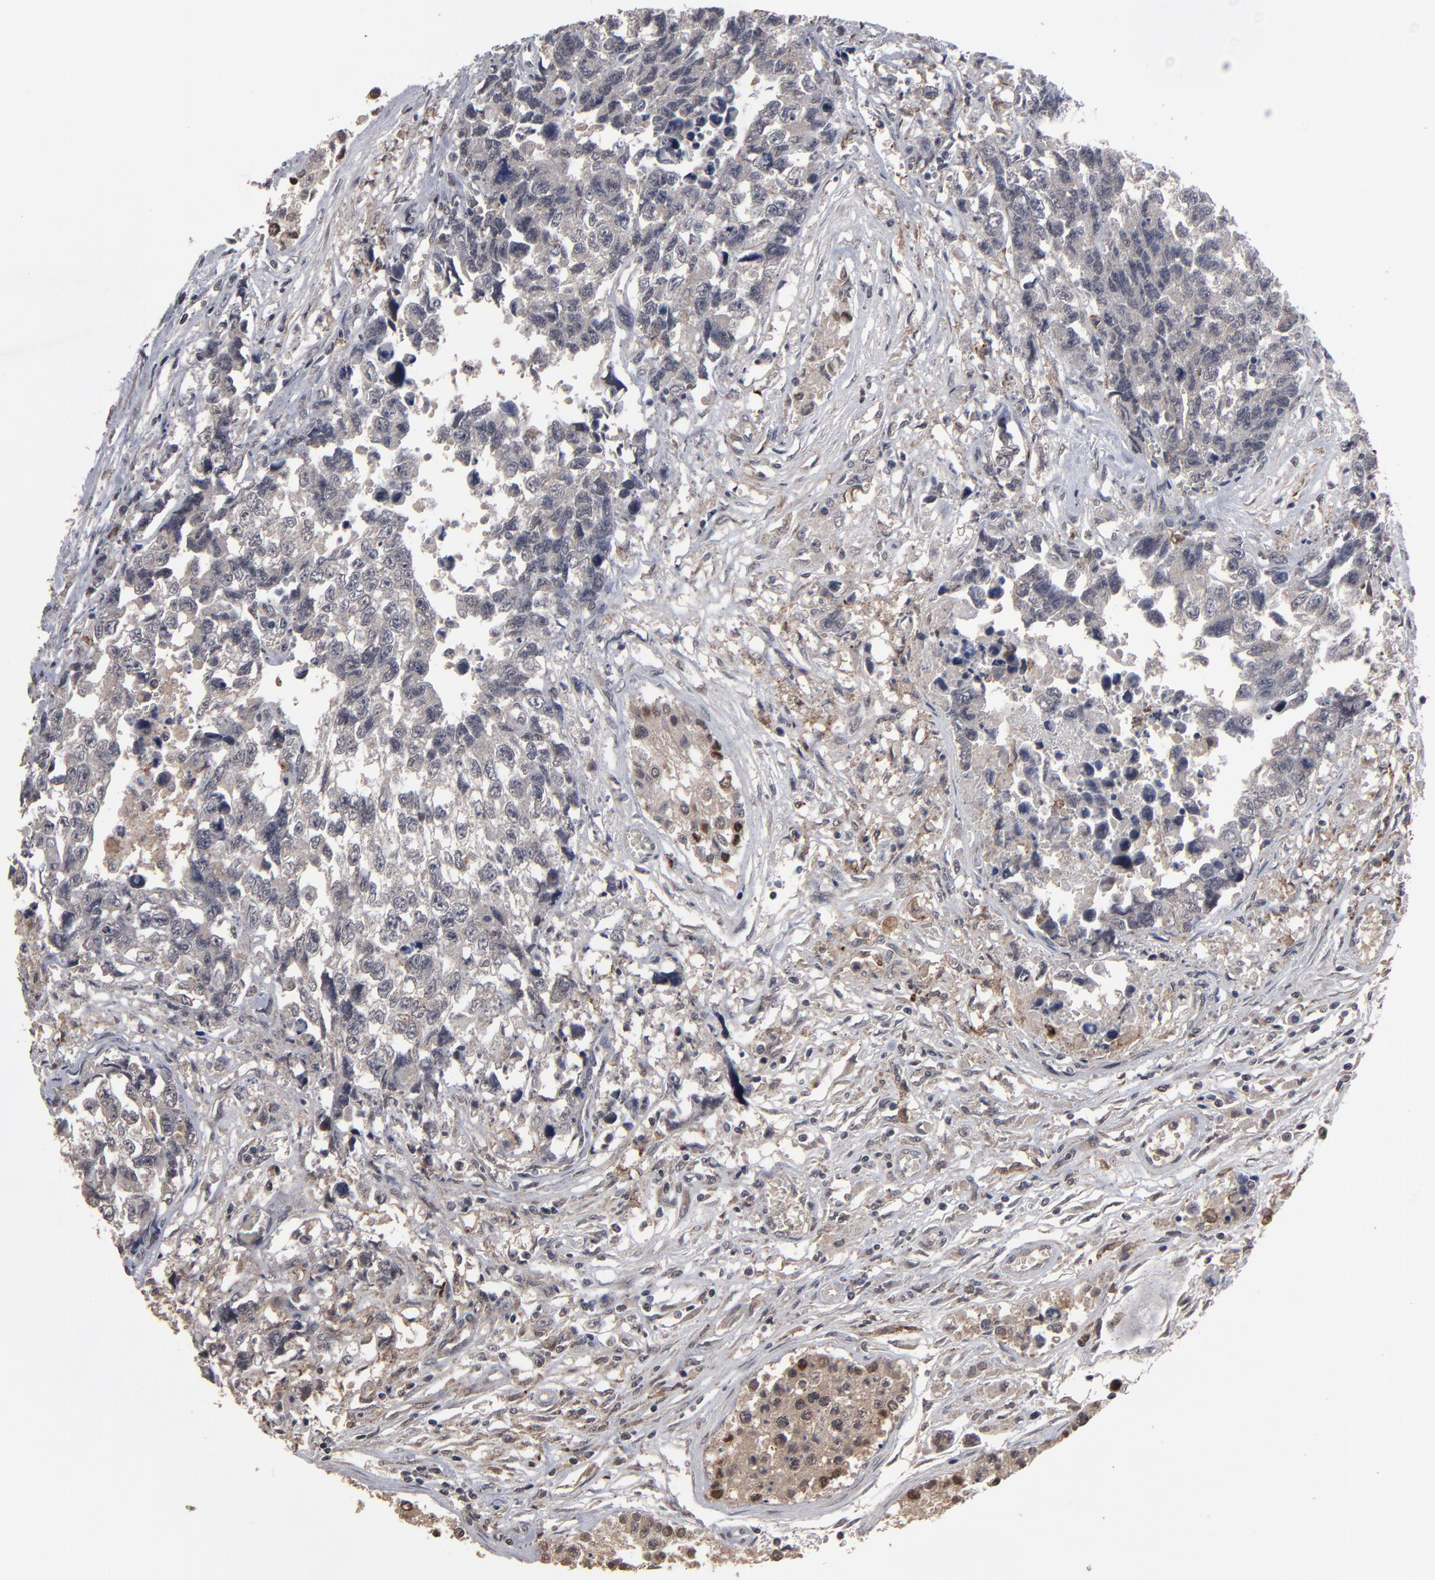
{"staining": {"intensity": "moderate", "quantity": "<25%", "location": "cytoplasmic/membranous,nuclear"}, "tissue": "testis cancer", "cell_type": "Tumor cells", "image_type": "cancer", "snomed": [{"axis": "morphology", "description": "Carcinoma, Embryonal, NOS"}, {"axis": "topography", "description": "Testis"}], "caption": "Immunohistochemistry (IHC) micrograph of testis embryonal carcinoma stained for a protein (brown), which demonstrates low levels of moderate cytoplasmic/membranous and nuclear positivity in about <25% of tumor cells.", "gene": "SLC22A17", "patient": {"sex": "male", "age": 31}}